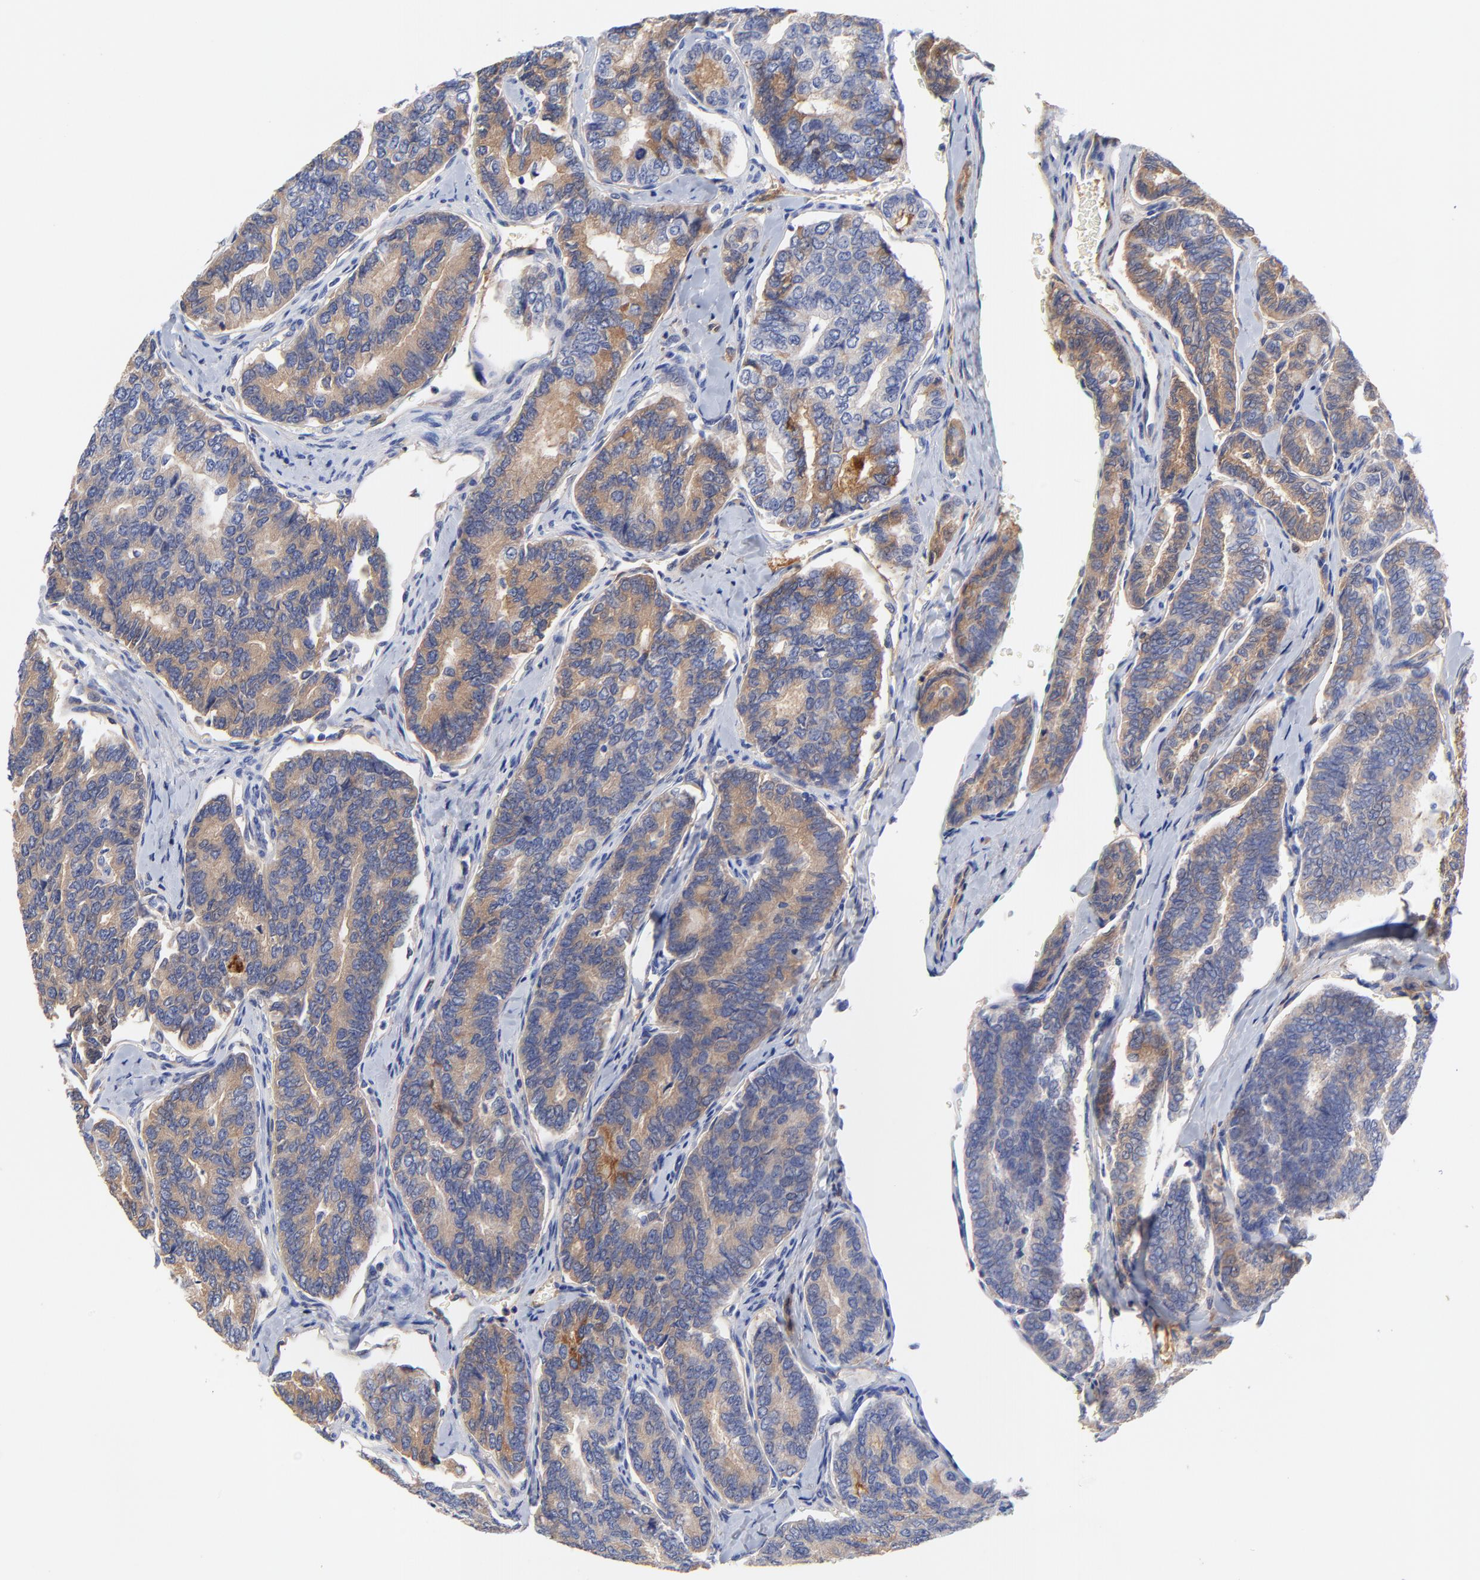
{"staining": {"intensity": "weak", "quantity": "25%-75%", "location": "cytoplasmic/membranous"}, "tissue": "thyroid cancer", "cell_type": "Tumor cells", "image_type": "cancer", "snomed": [{"axis": "morphology", "description": "Papillary adenocarcinoma, NOS"}, {"axis": "topography", "description": "Thyroid gland"}], "caption": "The histopathology image shows immunohistochemical staining of papillary adenocarcinoma (thyroid). There is weak cytoplasmic/membranous staining is identified in approximately 25%-75% of tumor cells.", "gene": "IGLV3-10", "patient": {"sex": "female", "age": 35}}